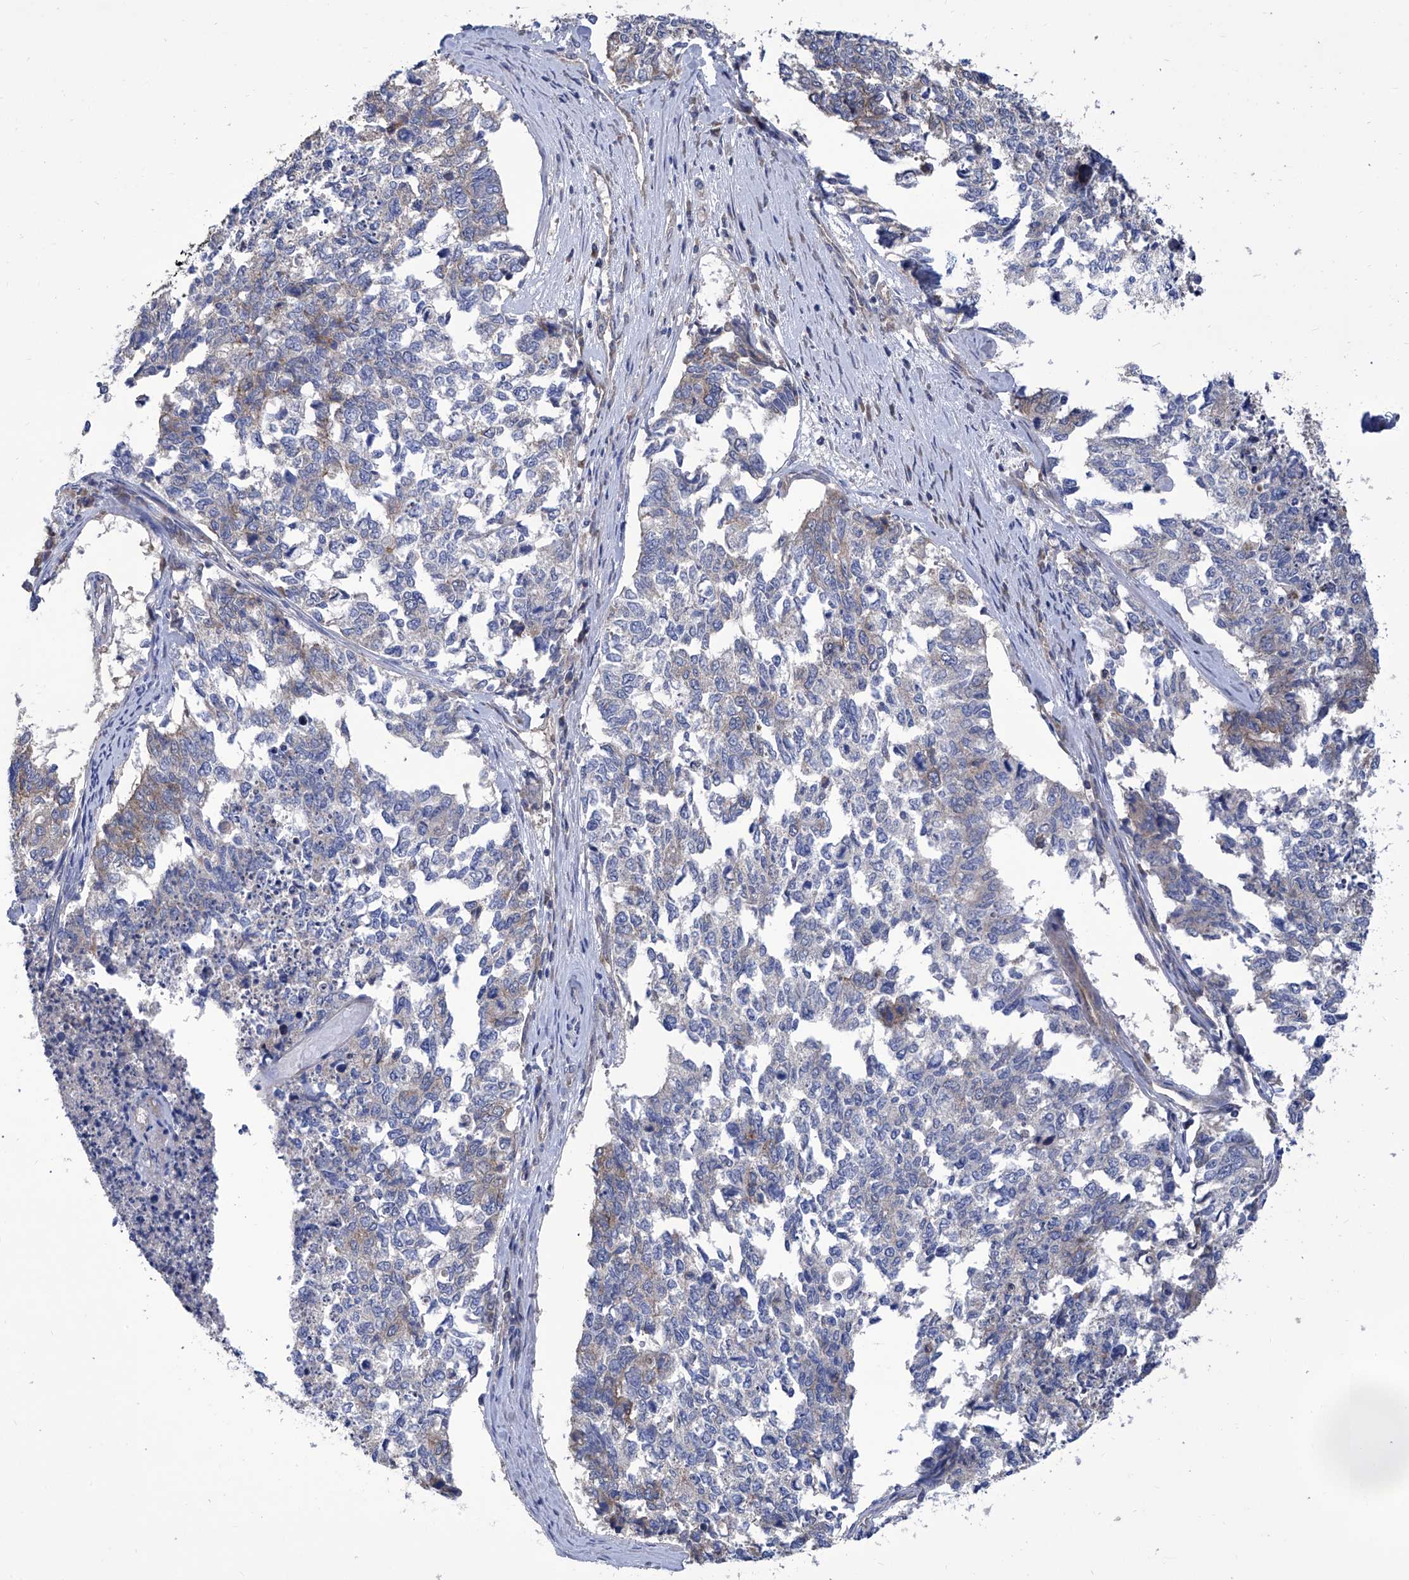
{"staining": {"intensity": "negative", "quantity": "none", "location": "none"}, "tissue": "cervical cancer", "cell_type": "Tumor cells", "image_type": "cancer", "snomed": [{"axis": "morphology", "description": "Squamous cell carcinoma, NOS"}, {"axis": "topography", "description": "Cervix"}], "caption": "Photomicrograph shows no protein positivity in tumor cells of cervical cancer (squamous cell carcinoma) tissue.", "gene": "TJAP1", "patient": {"sex": "female", "age": 63}}